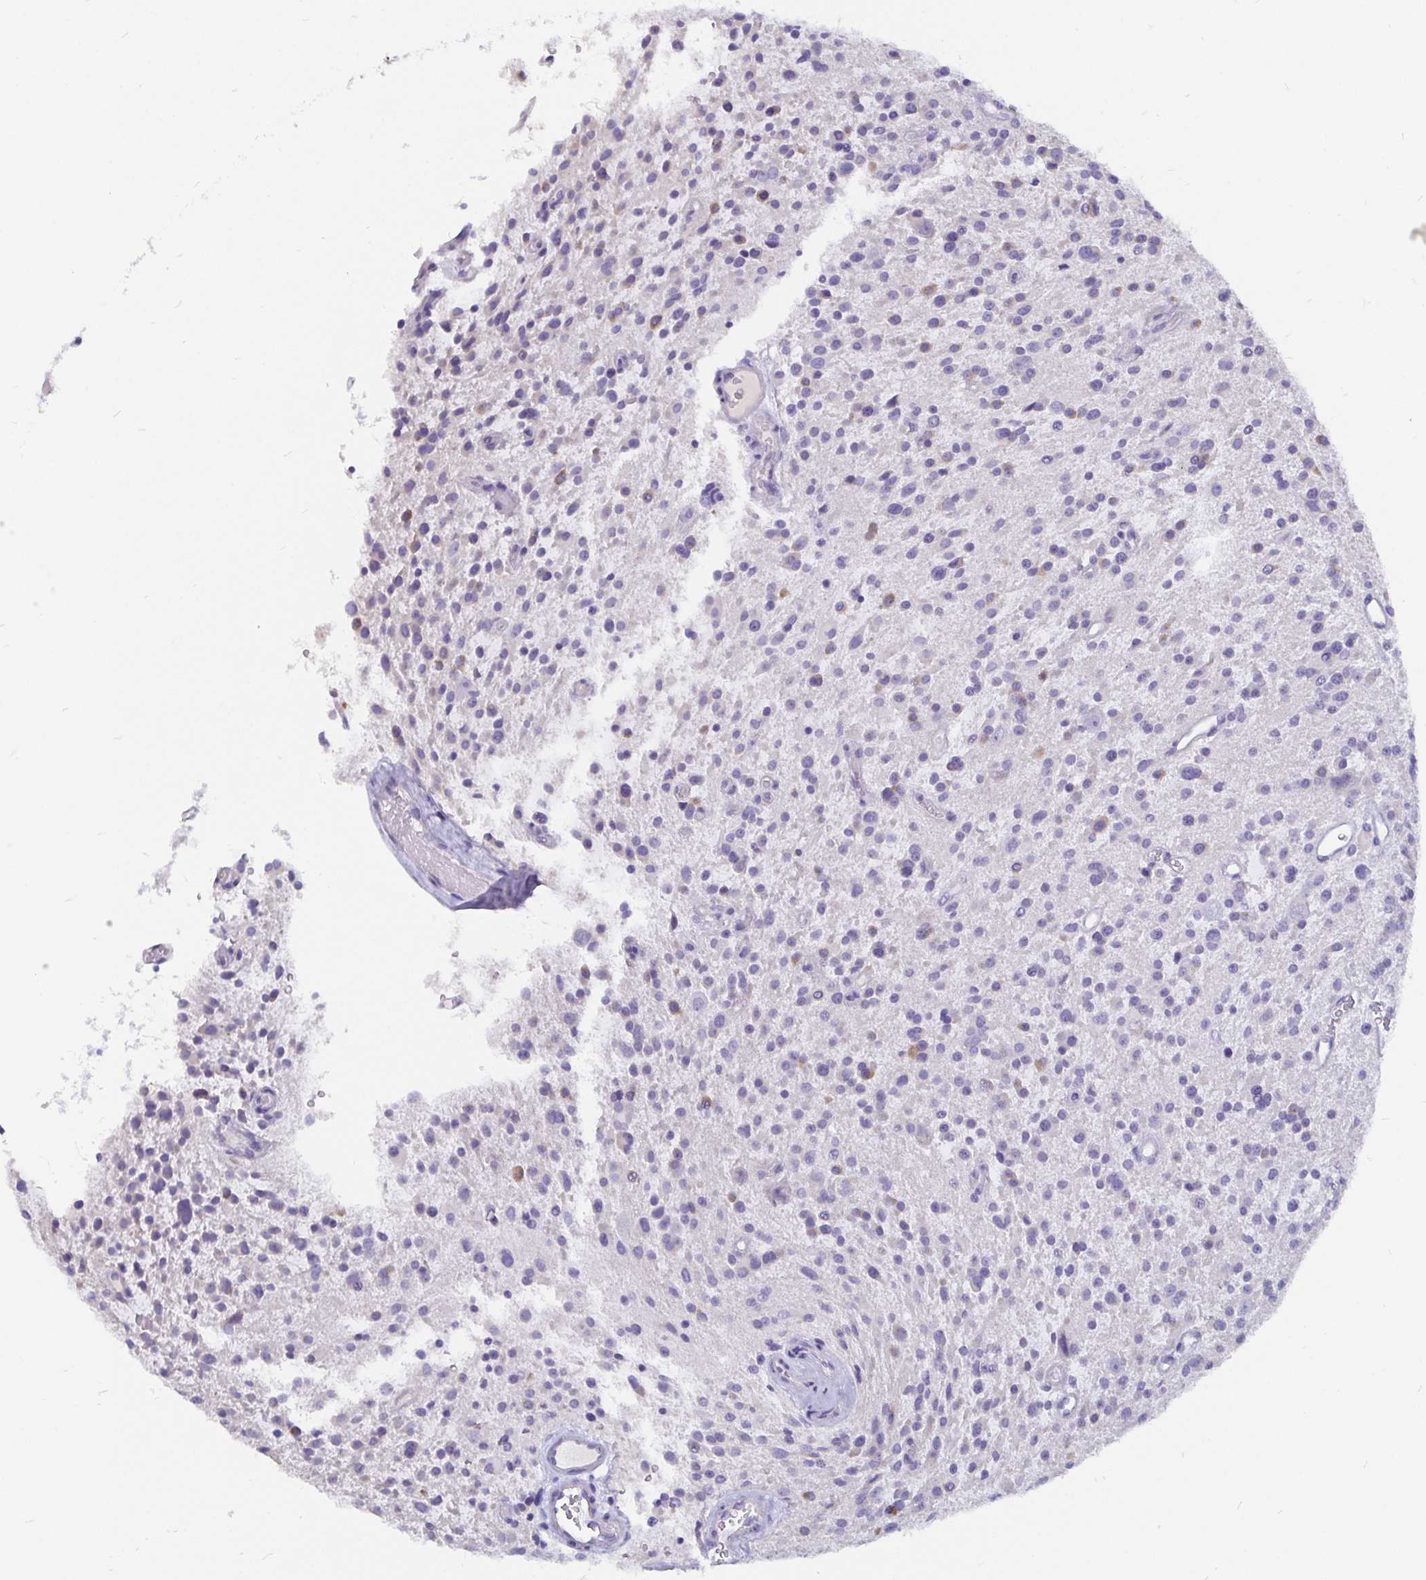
{"staining": {"intensity": "negative", "quantity": "none", "location": "none"}, "tissue": "glioma", "cell_type": "Tumor cells", "image_type": "cancer", "snomed": [{"axis": "morphology", "description": "Glioma, malignant, Low grade"}, {"axis": "topography", "description": "Brain"}], "caption": "The micrograph reveals no significant staining in tumor cells of glioma.", "gene": "ADAMTS6", "patient": {"sex": "male", "age": 43}}